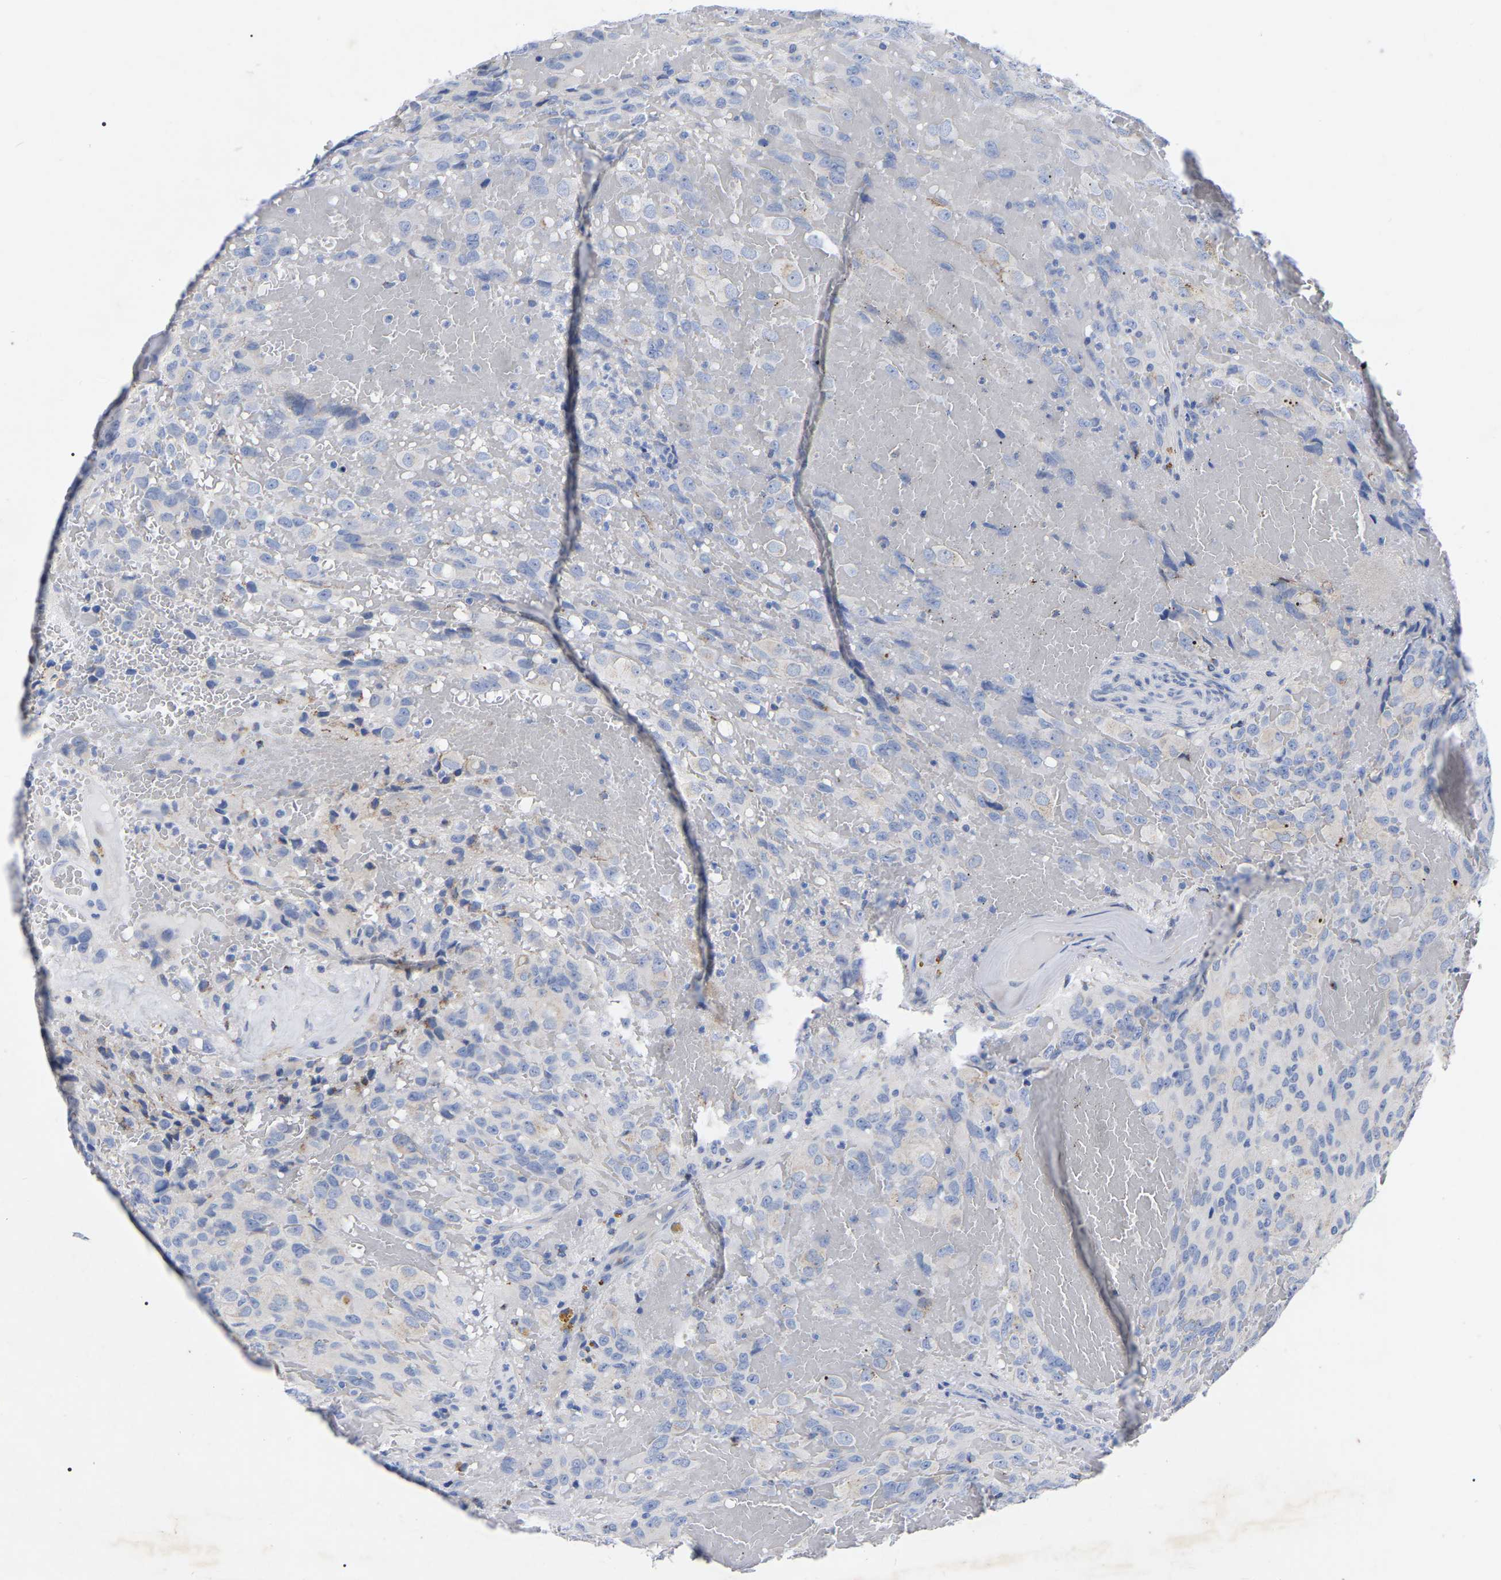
{"staining": {"intensity": "negative", "quantity": "none", "location": "none"}, "tissue": "glioma", "cell_type": "Tumor cells", "image_type": "cancer", "snomed": [{"axis": "morphology", "description": "Glioma, malignant, High grade"}, {"axis": "topography", "description": "Brain"}], "caption": "Malignant glioma (high-grade) stained for a protein using IHC exhibits no expression tumor cells.", "gene": "STRIP2", "patient": {"sex": "male", "age": 32}}